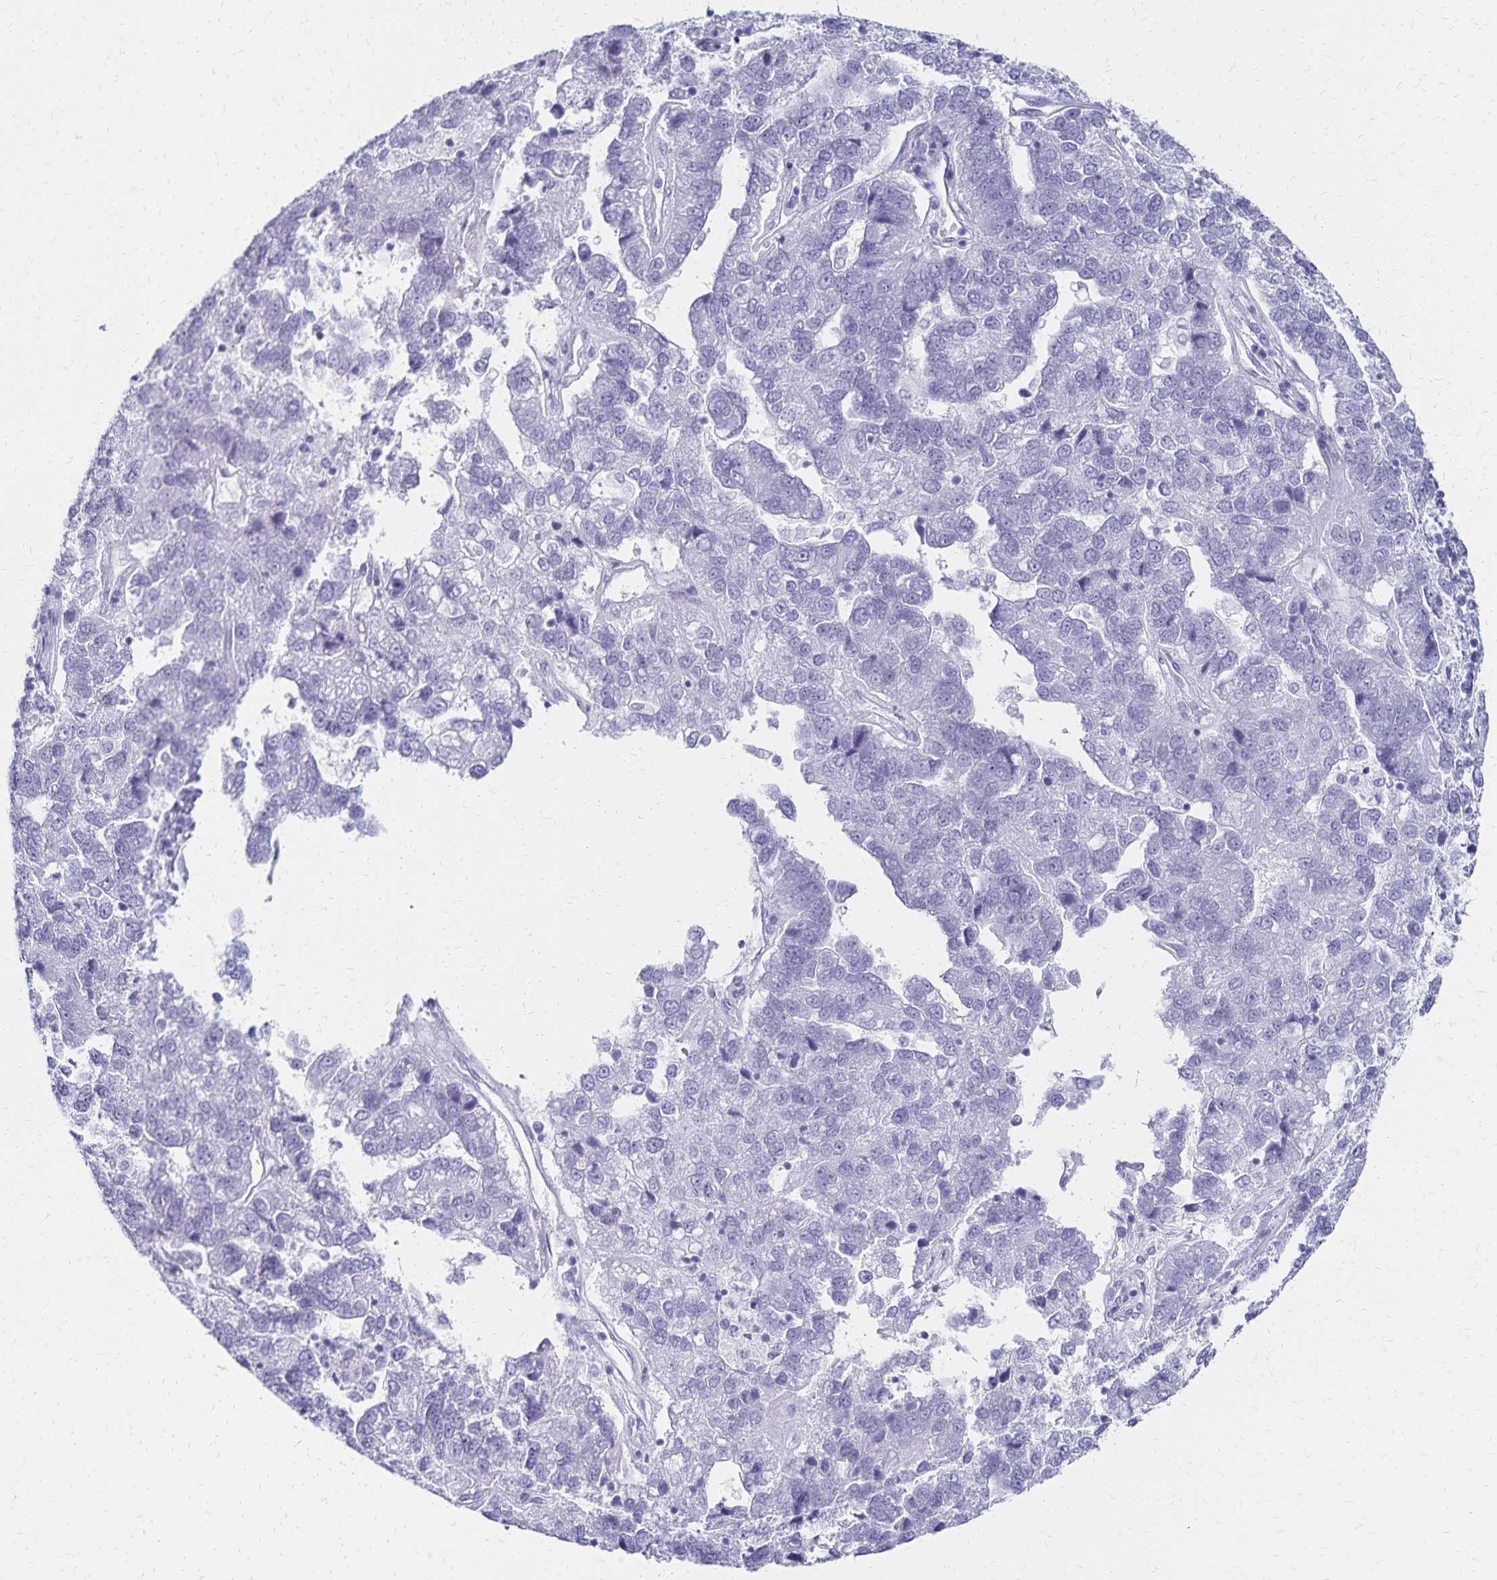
{"staining": {"intensity": "negative", "quantity": "none", "location": "none"}, "tissue": "pancreatic cancer", "cell_type": "Tumor cells", "image_type": "cancer", "snomed": [{"axis": "morphology", "description": "Adenocarcinoma, NOS"}, {"axis": "topography", "description": "Pancreas"}], "caption": "An IHC image of adenocarcinoma (pancreatic) is shown. There is no staining in tumor cells of adenocarcinoma (pancreatic). (DAB IHC with hematoxylin counter stain).", "gene": "GIP", "patient": {"sex": "female", "age": 61}}